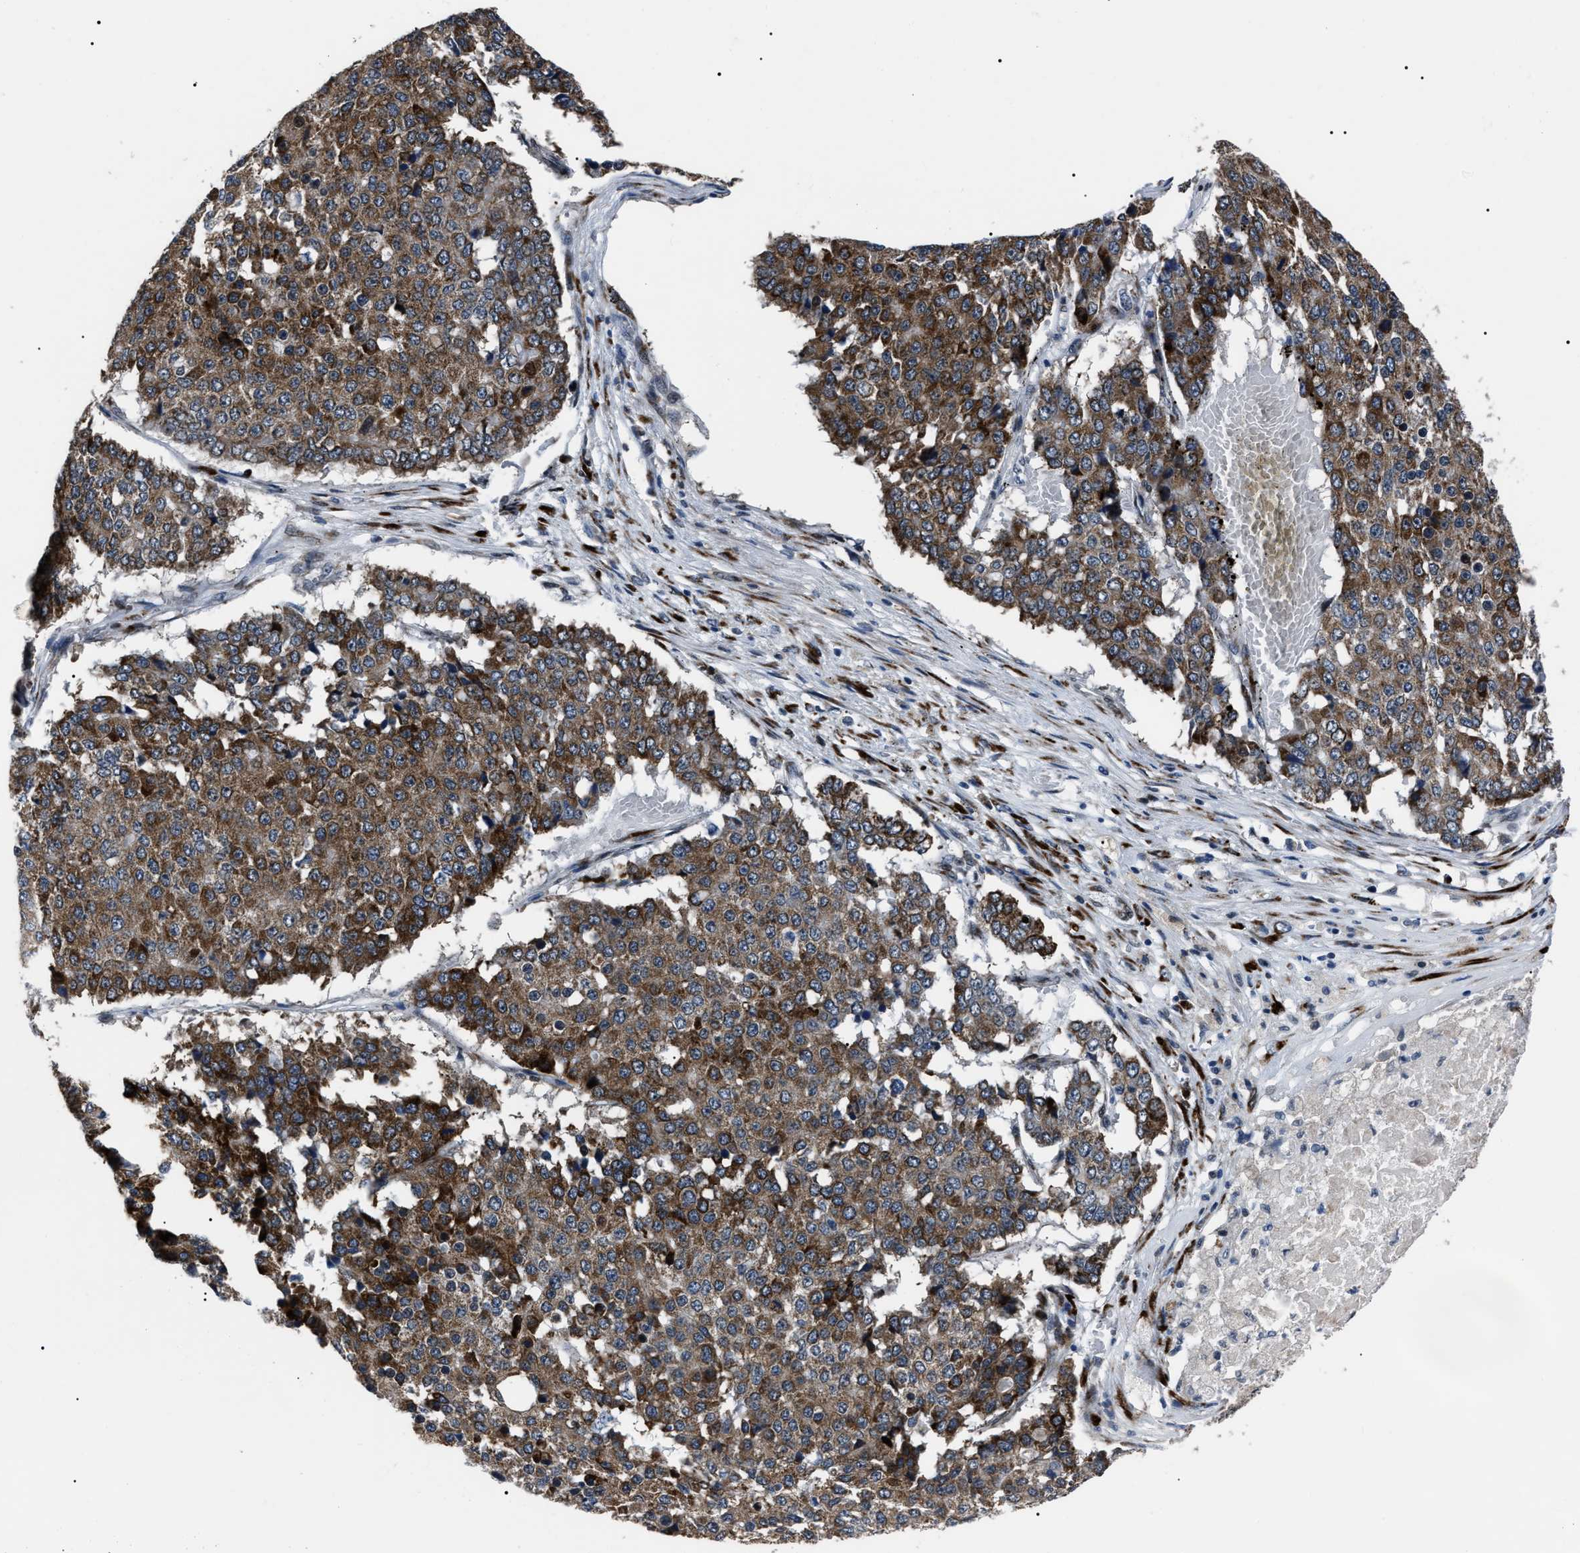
{"staining": {"intensity": "strong", "quantity": ">75%", "location": "cytoplasmic/membranous"}, "tissue": "pancreatic cancer", "cell_type": "Tumor cells", "image_type": "cancer", "snomed": [{"axis": "morphology", "description": "Adenocarcinoma, NOS"}, {"axis": "topography", "description": "Pancreas"}], "caption": "Immunohistochemical staining of human adenocarcinoma (pancreatic) shows high levels of strong cytoplasmic/membranous protein expression in about >75% of tumor cells.", "gene": "LRRC14", "patient": {"sex": "male", "age": 50}}